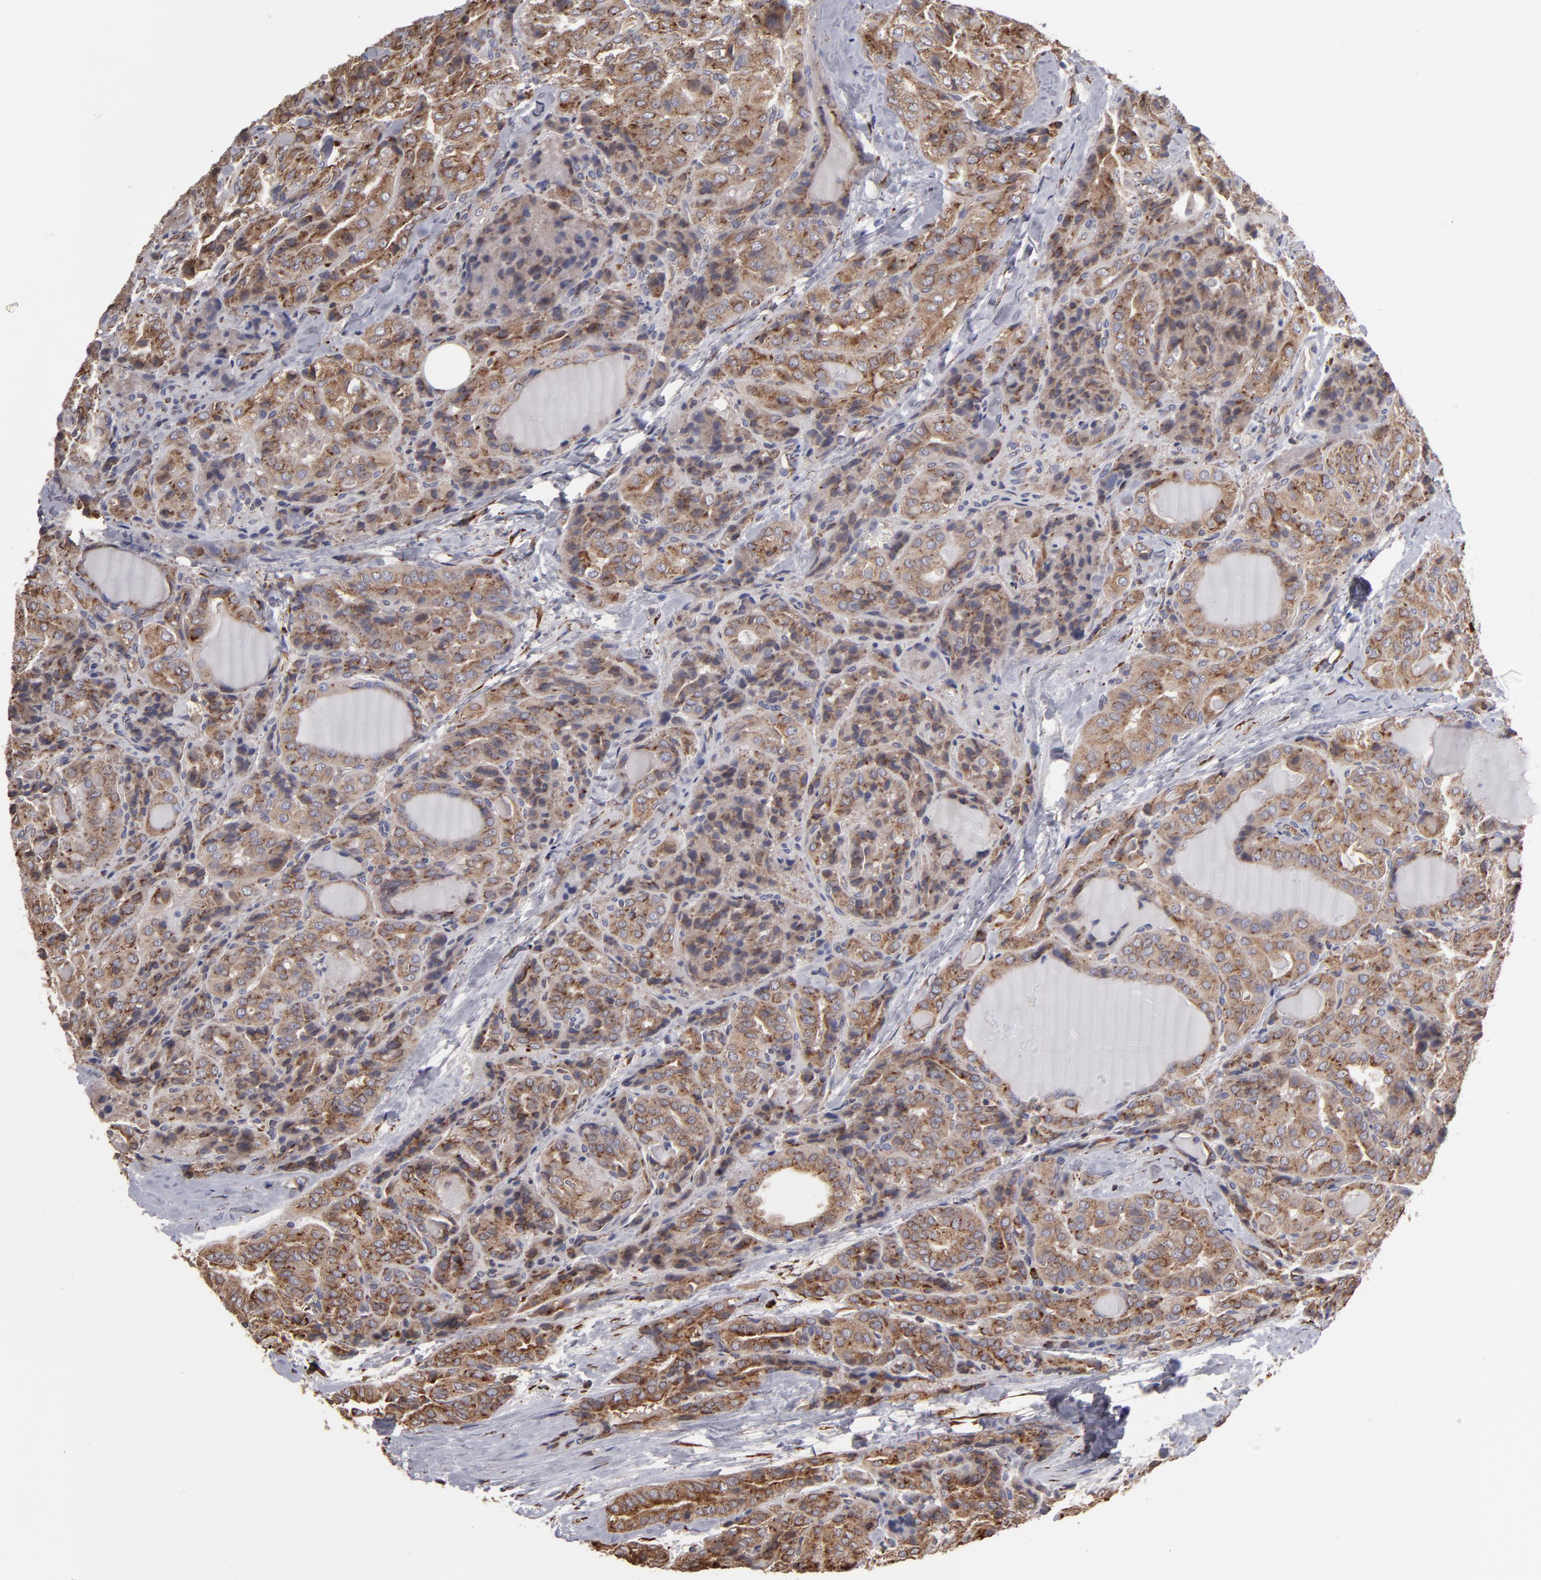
{"staining": {"intensity": "moderate", "quantity": ">75%", "location": "cytoplasmic/membranous"}, "tissue": "thyroid cancer", "cell_type": "Tumor cells", "image_type": "cancer", "snomed": [{"axis": "morphology", "description": "Papillary adenocarcinoma, NOS"}, {"axis": "topography", "description": "Thyroid gland"}], "caption": "The micrograph shows staining of thyroid cancer, revealing moderate cytoplasmic/membranous protein expression (brown color) within tumor cells.", "gene": "SND1", "patient": {"sex": "female", "age": 71}}